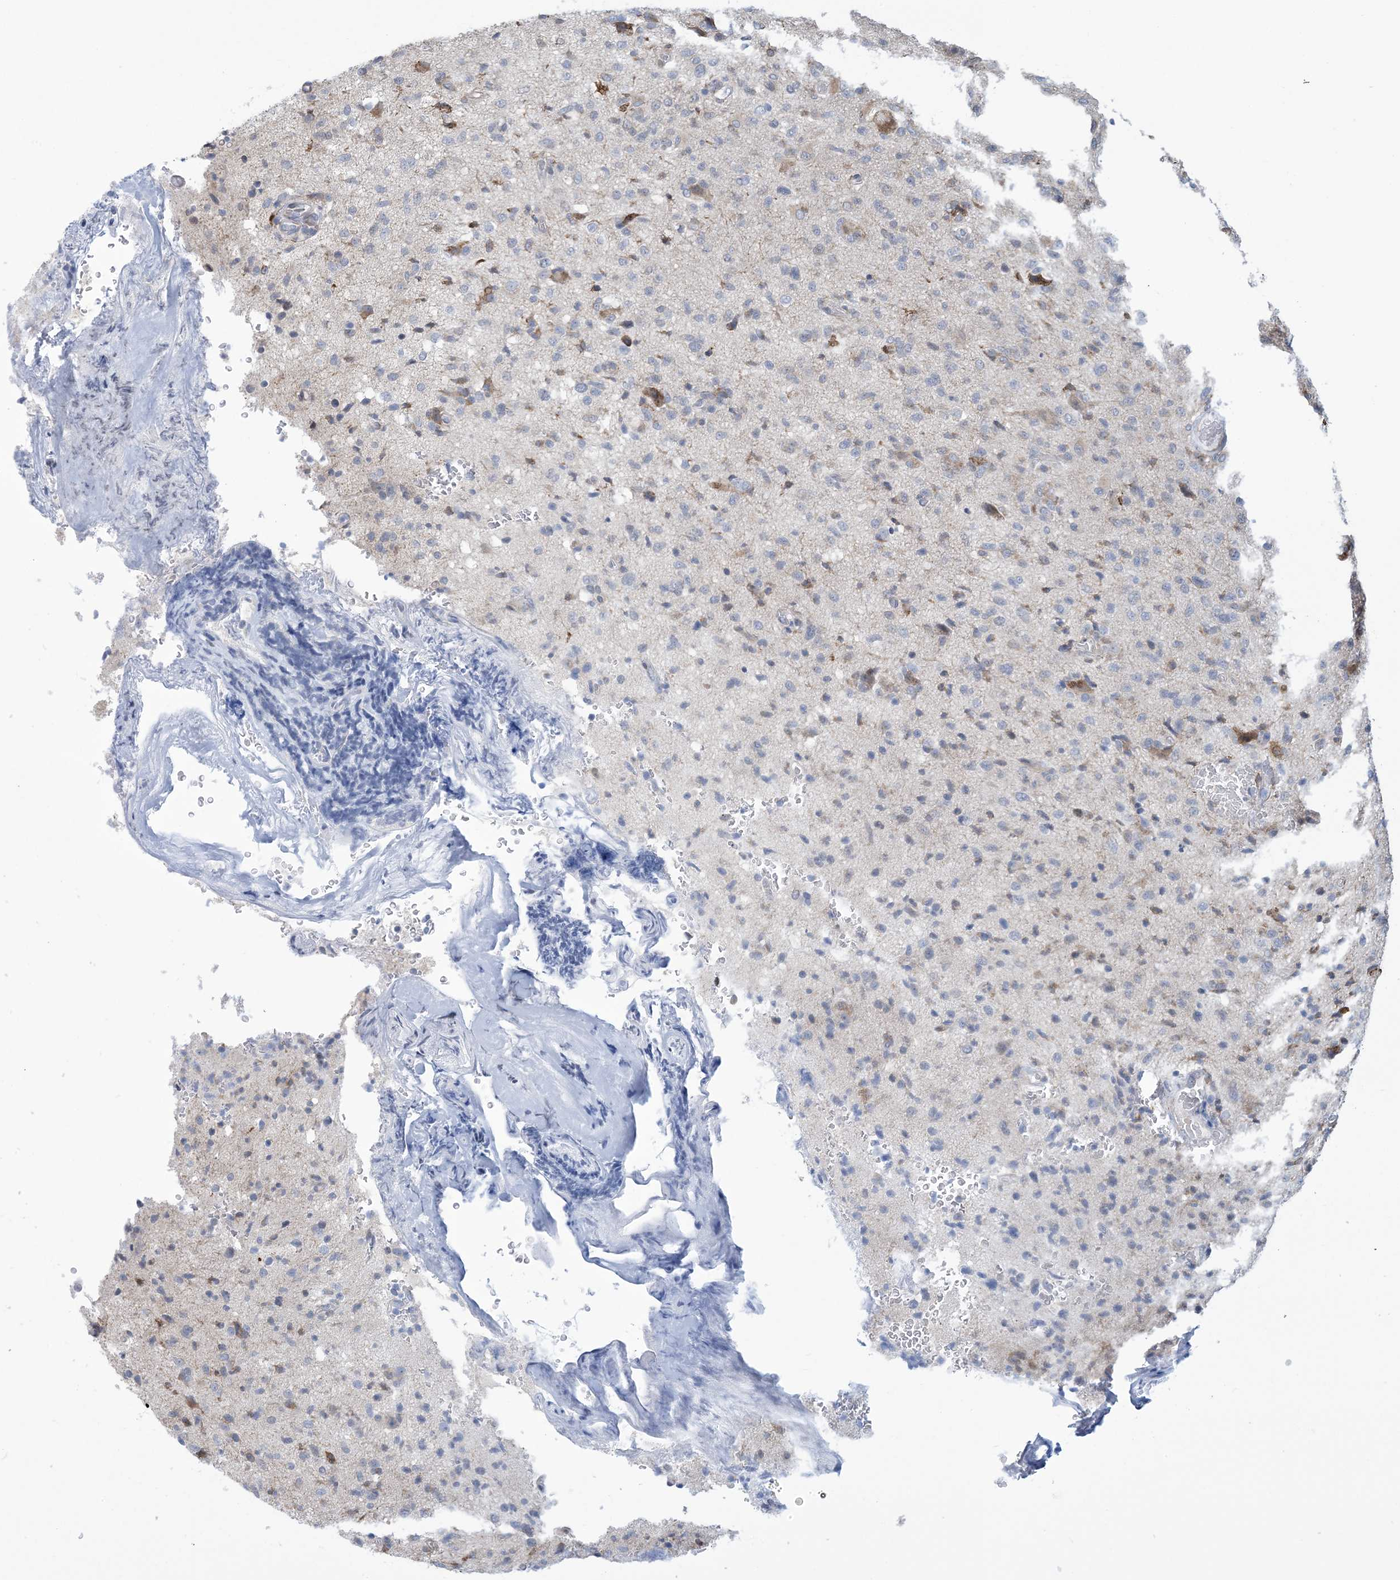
{"staining": {"intensity": "moderate", "quantity": "<25%", "location": "cytoplasmic/membranous"}, "tissue": "glioma", "cell_type": "Tumor cells", "image_type": "cancer", "snomed": [{"axis": "morphology", "description": "Glioma, malignant, High grade"}, {"axis": "topography", "description": "Brain"}], "caption": "Malignant high-grade glioma stained with a brown dye reveals moderate cytoplasmic/membranous positive positivity in about <25% of tumor cells.", "gene": "CCDC14", "patient": {"sex": "female", "age": 57}}